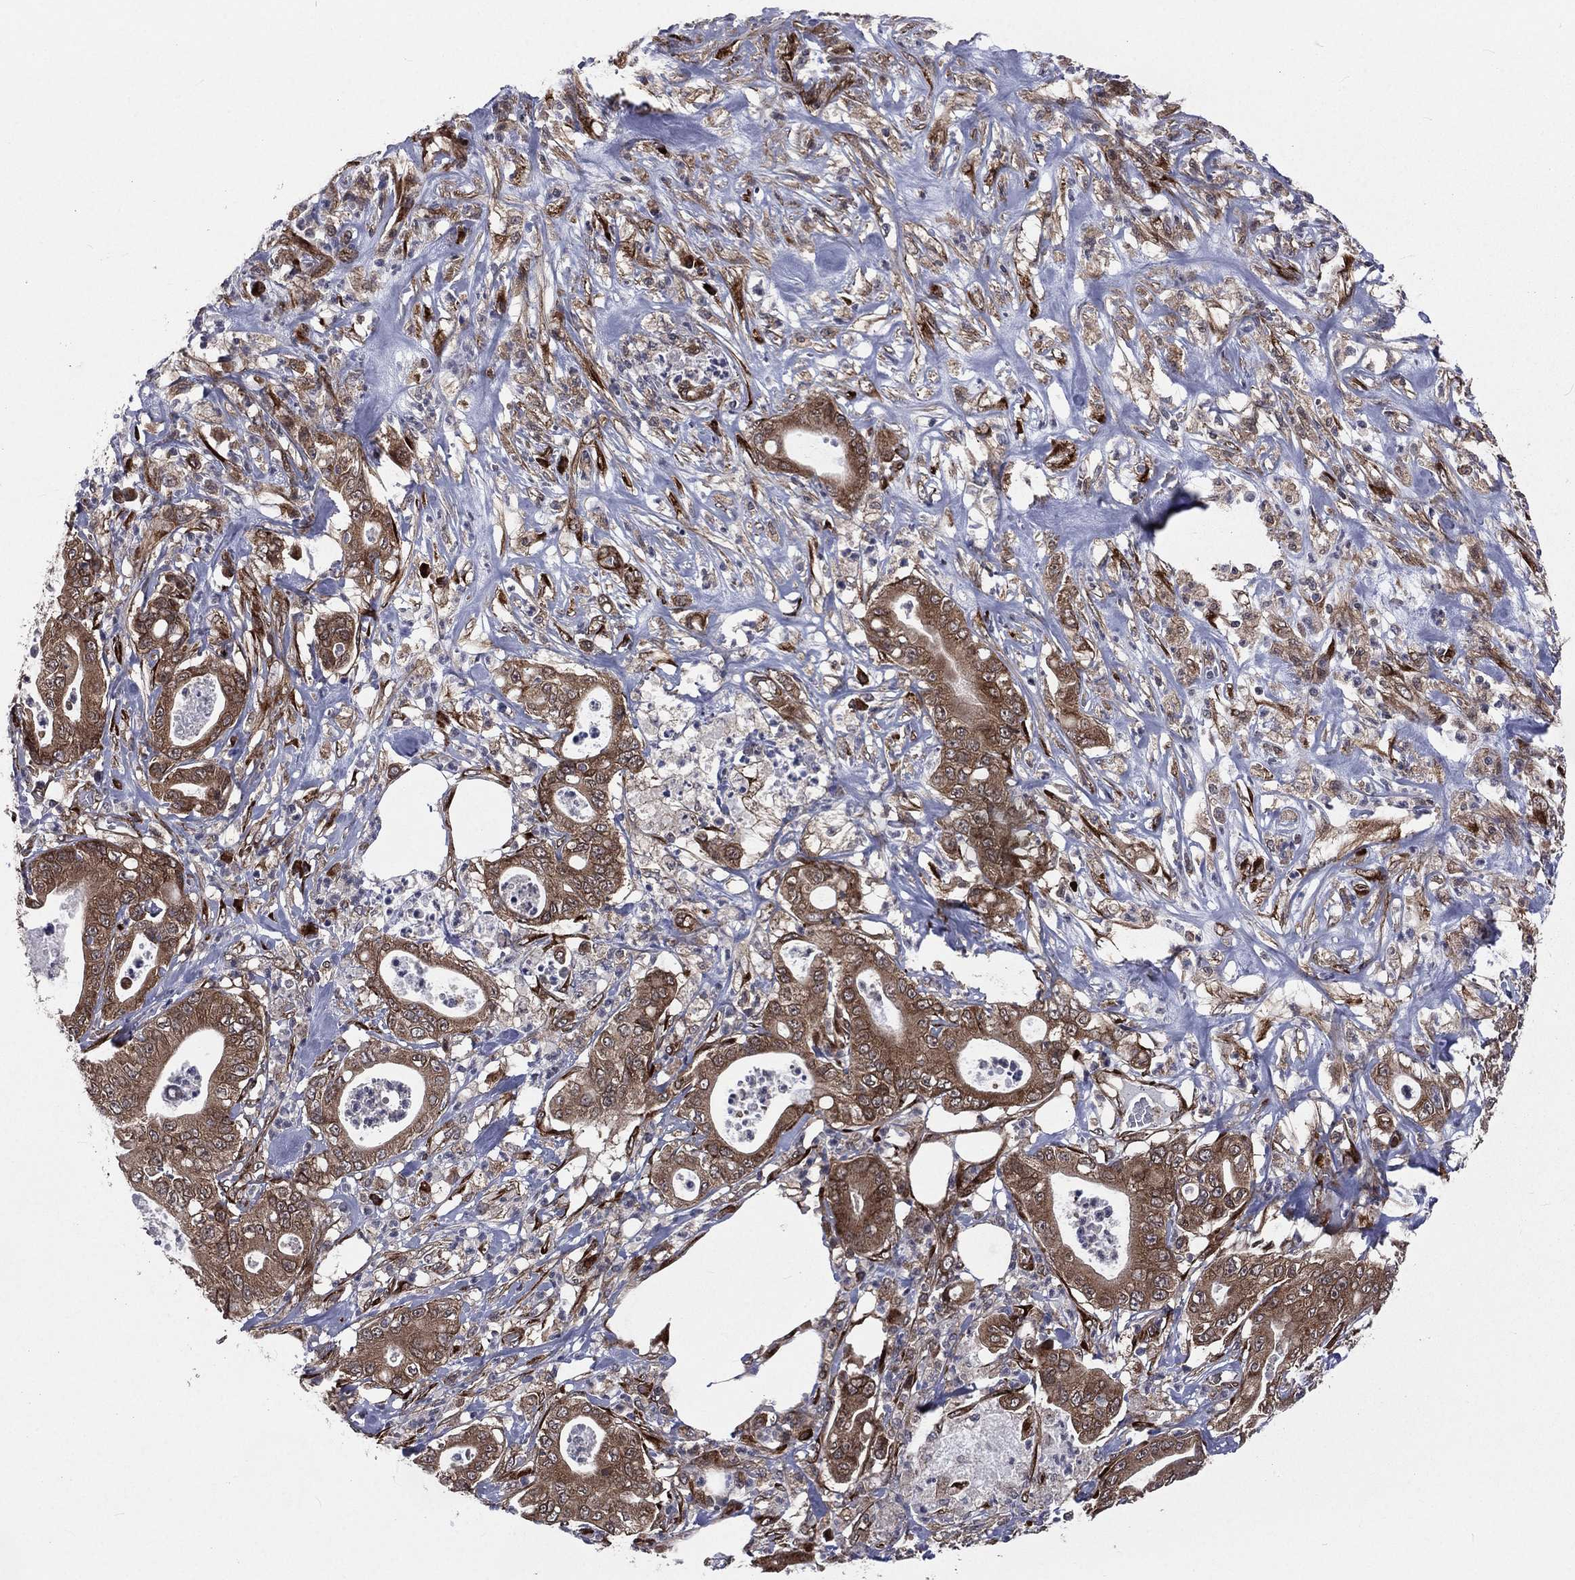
{"staining": {"intensity": "moderate", "quantity": ">75%", "location": "cytoplasmic/membranous"}, "tissue": "pancreatic cancer", "cell_type": "Tumor cells", "image_type": "cancer", "snomed": [{"axis": "morphology", "description": "Adenocarcinoma, NOS"}, {"axis": "topography", "description": "Pancreas"}], "caption": "This image shows pancreatic cancer (adenocarcinoma) stained with immunohistochemistry to label a protein in brown. The cytoplasmic/membranous of tumor cells show moderate positivity for the protein. Nuclei are counter-stained blue.", "gene": "ARL3", "patient": {"sex": "male", "age": 71}}